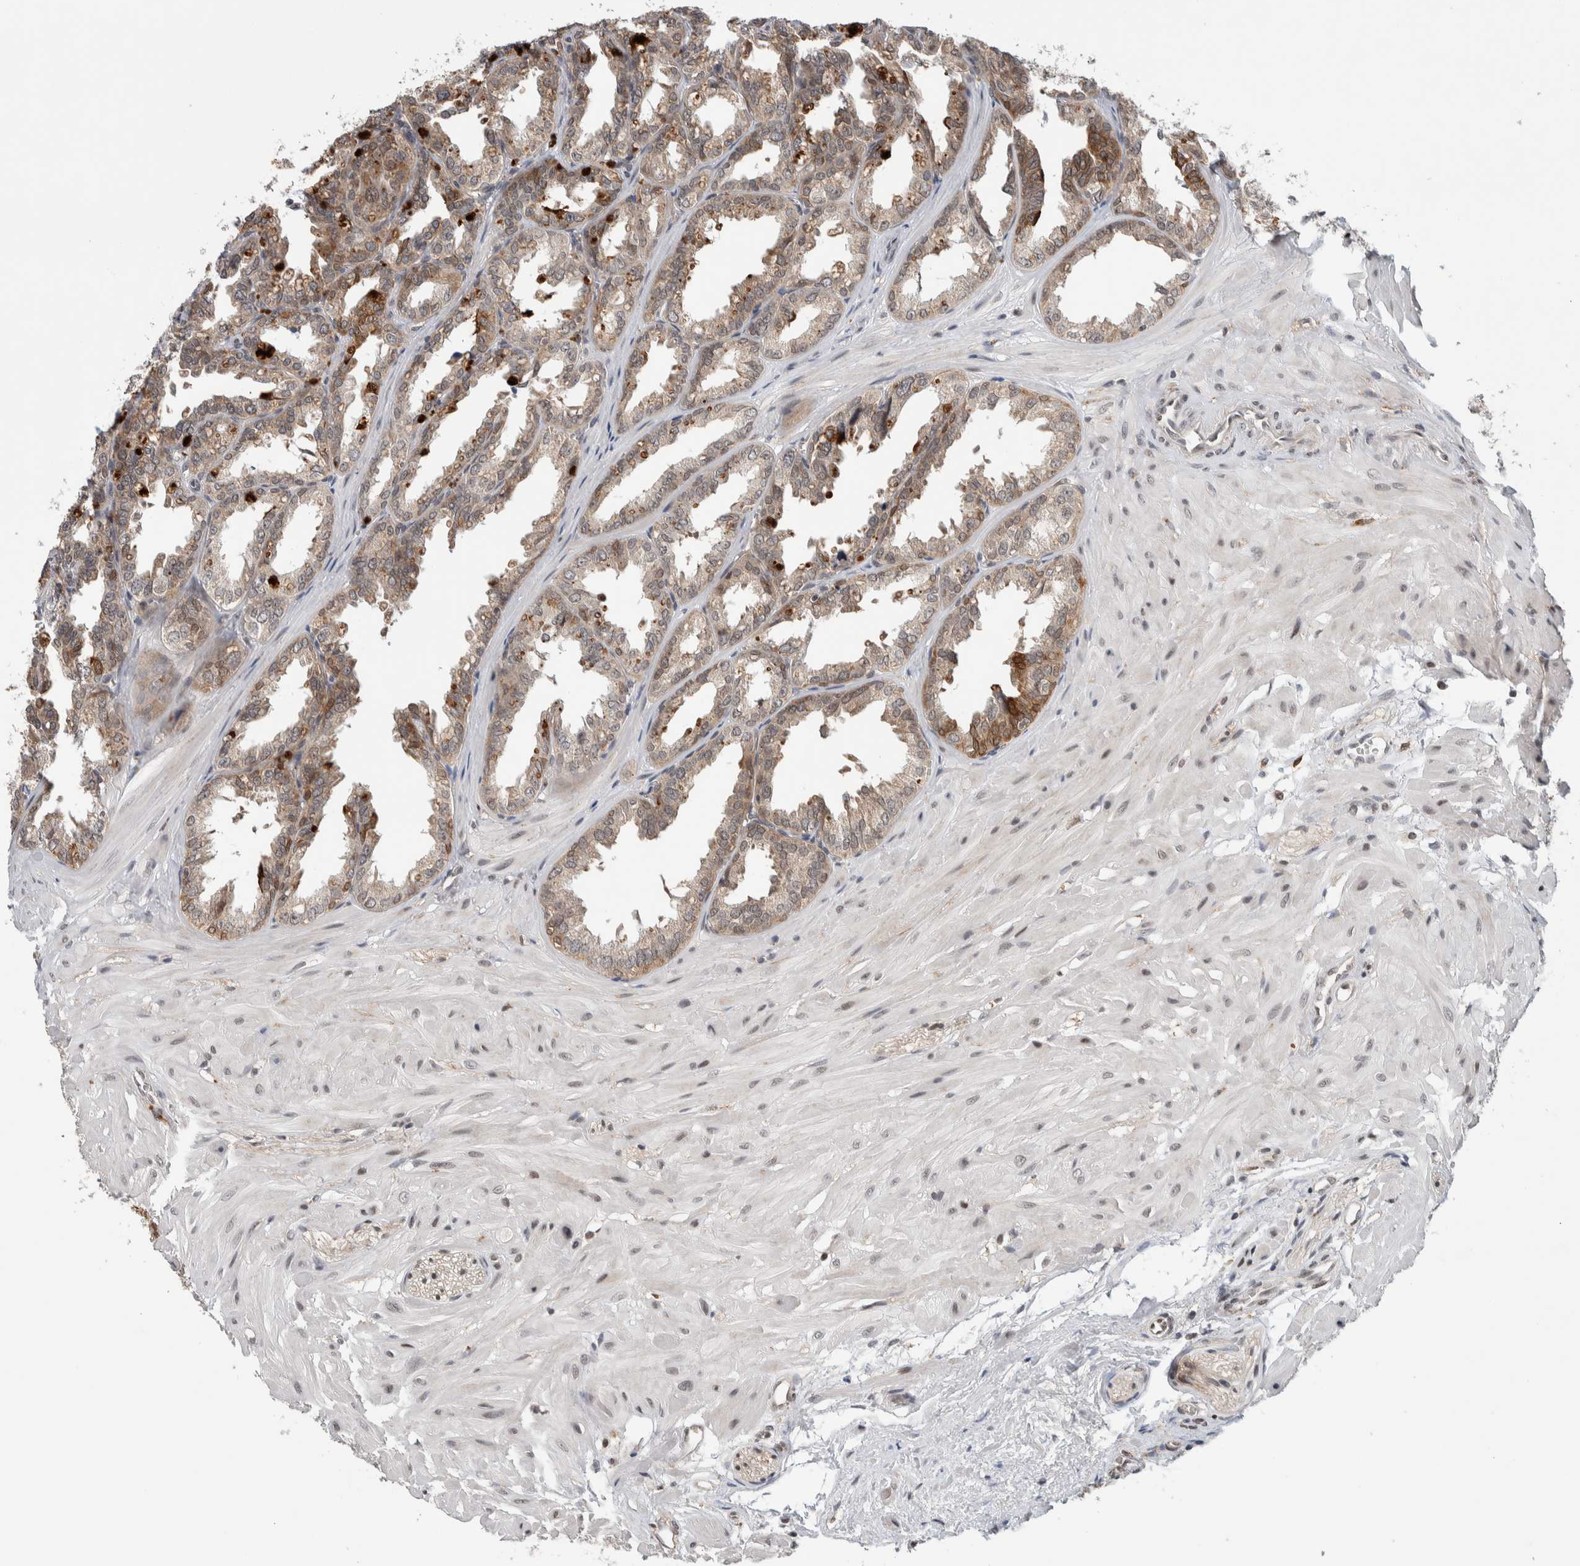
{"staining": {"intensity": "weak", "quantity": ">75%", "location": "cytoplasmic/membranous"}, "tissue": "seminal vesicle", "cell_type": "Glandular cells", "image_type": "normal", "snomed": [{"axis": "morphology", "description": "Normal tissue, NOS"}, {"axis": "topography", "description": "Prostate"}, {"axis": "topography", "description": "Seminal veicle"}], "caption": "Seminal vesicle was stained to show a protein in brown. There is low levels of weak cytoplasmic/membranous expression in about >75% of glandular cells. The staining was performed using DAB, with brown indicating positive protein expression. Nuclei are stained blue with hematoxylin.", "gene": "KCNK1", "patient": {"sex": "male", "age": 51}}